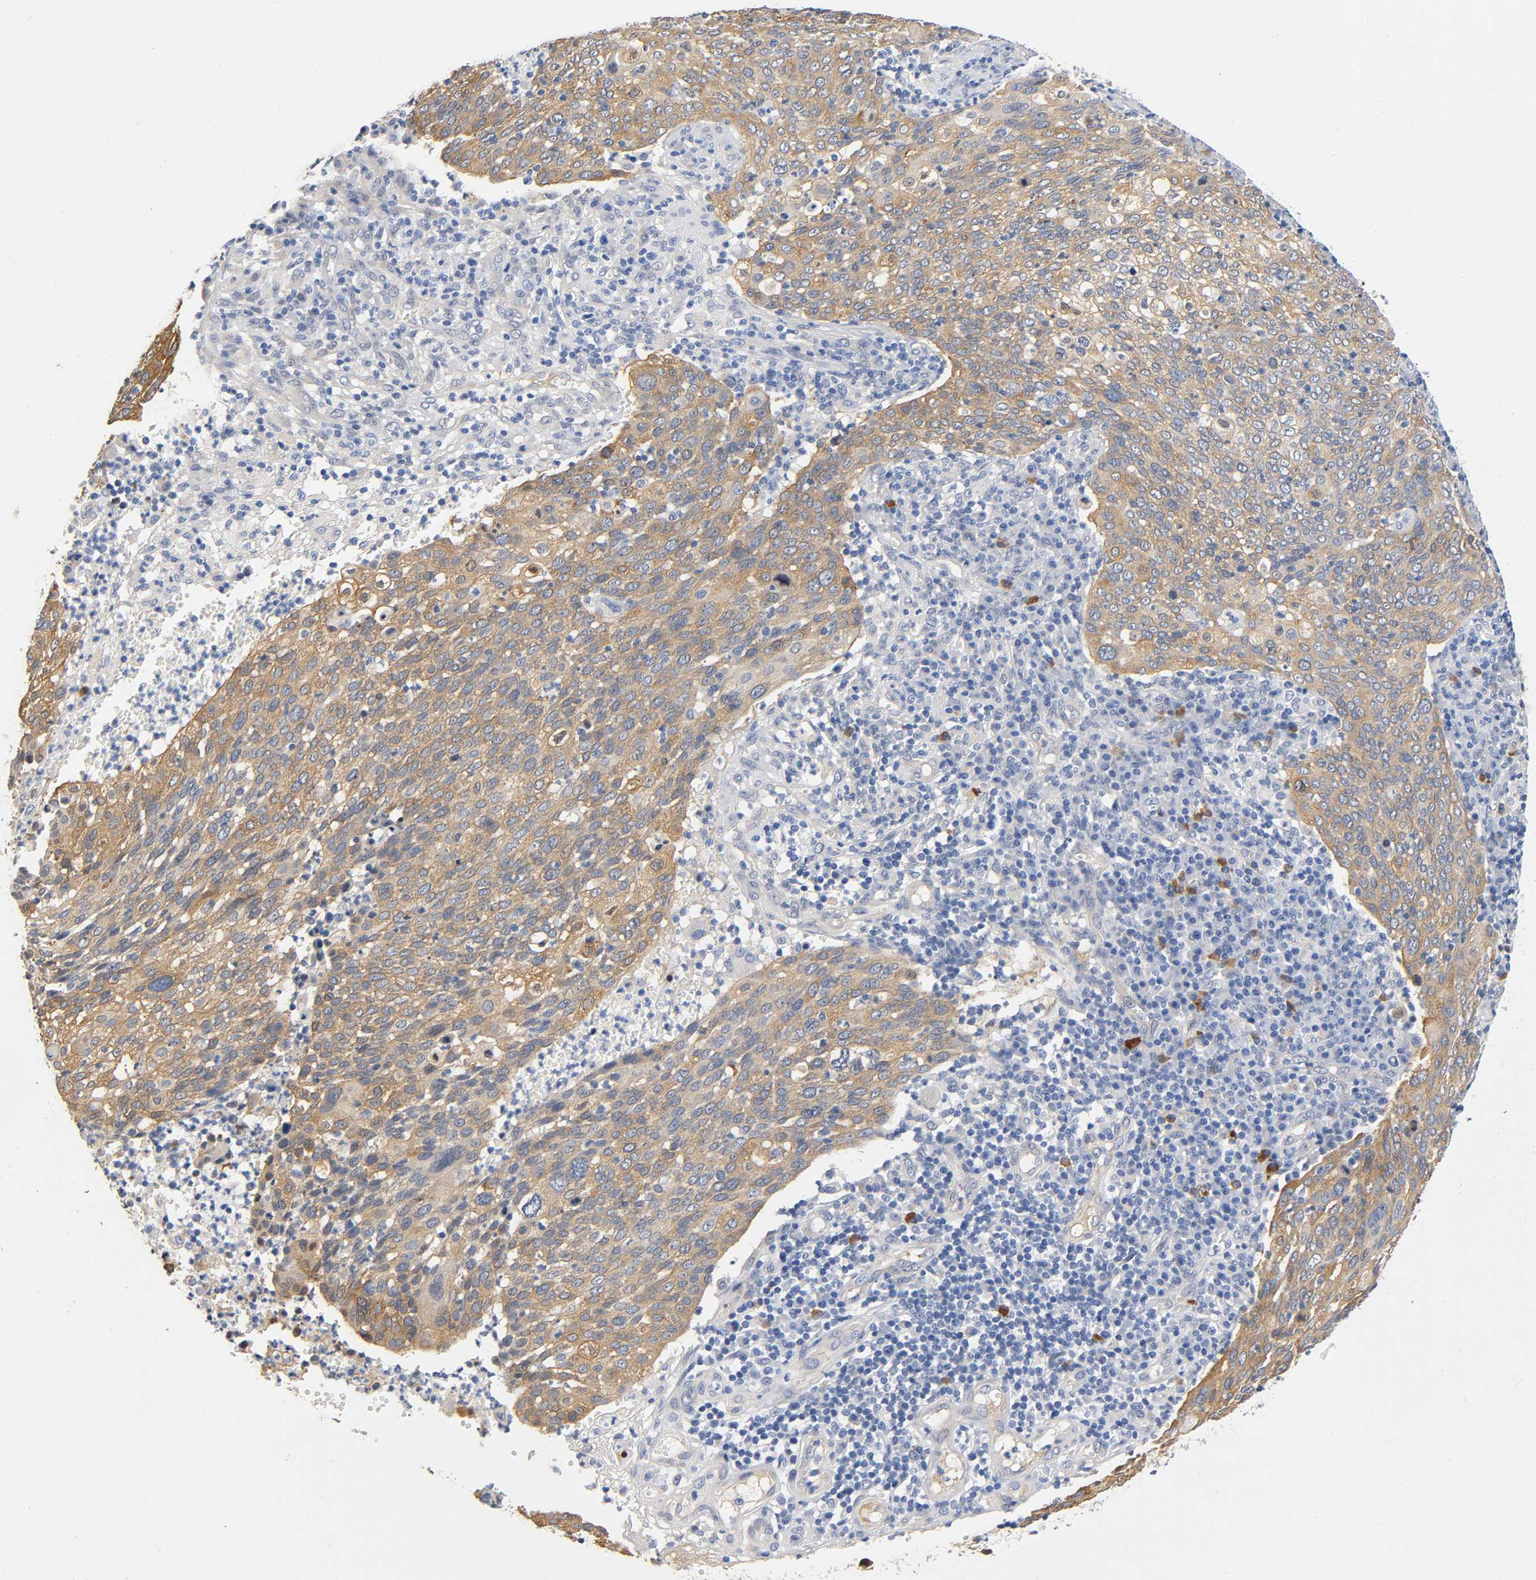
{"staining": {"intensity": "moderate", "quantity": ">75%", "location": "cytoplasmic/membranous"}, "tissue": "cervical cancer", "cell_type": "Tumor cells", "image_type": "cancer", "snomed": [{"axis": "morphology", "description": "Squamous cell carcinoma, NOS"}, {"axis": "topography", "description": "Cervix"}], "caption": "Tumor cells show moderate cytoplasmic/membranous expression in about >75% of cells in squamous cell carcinoma (cervical).", "gene": "TNC", "patient": {"sex": "female", "age": 40}}